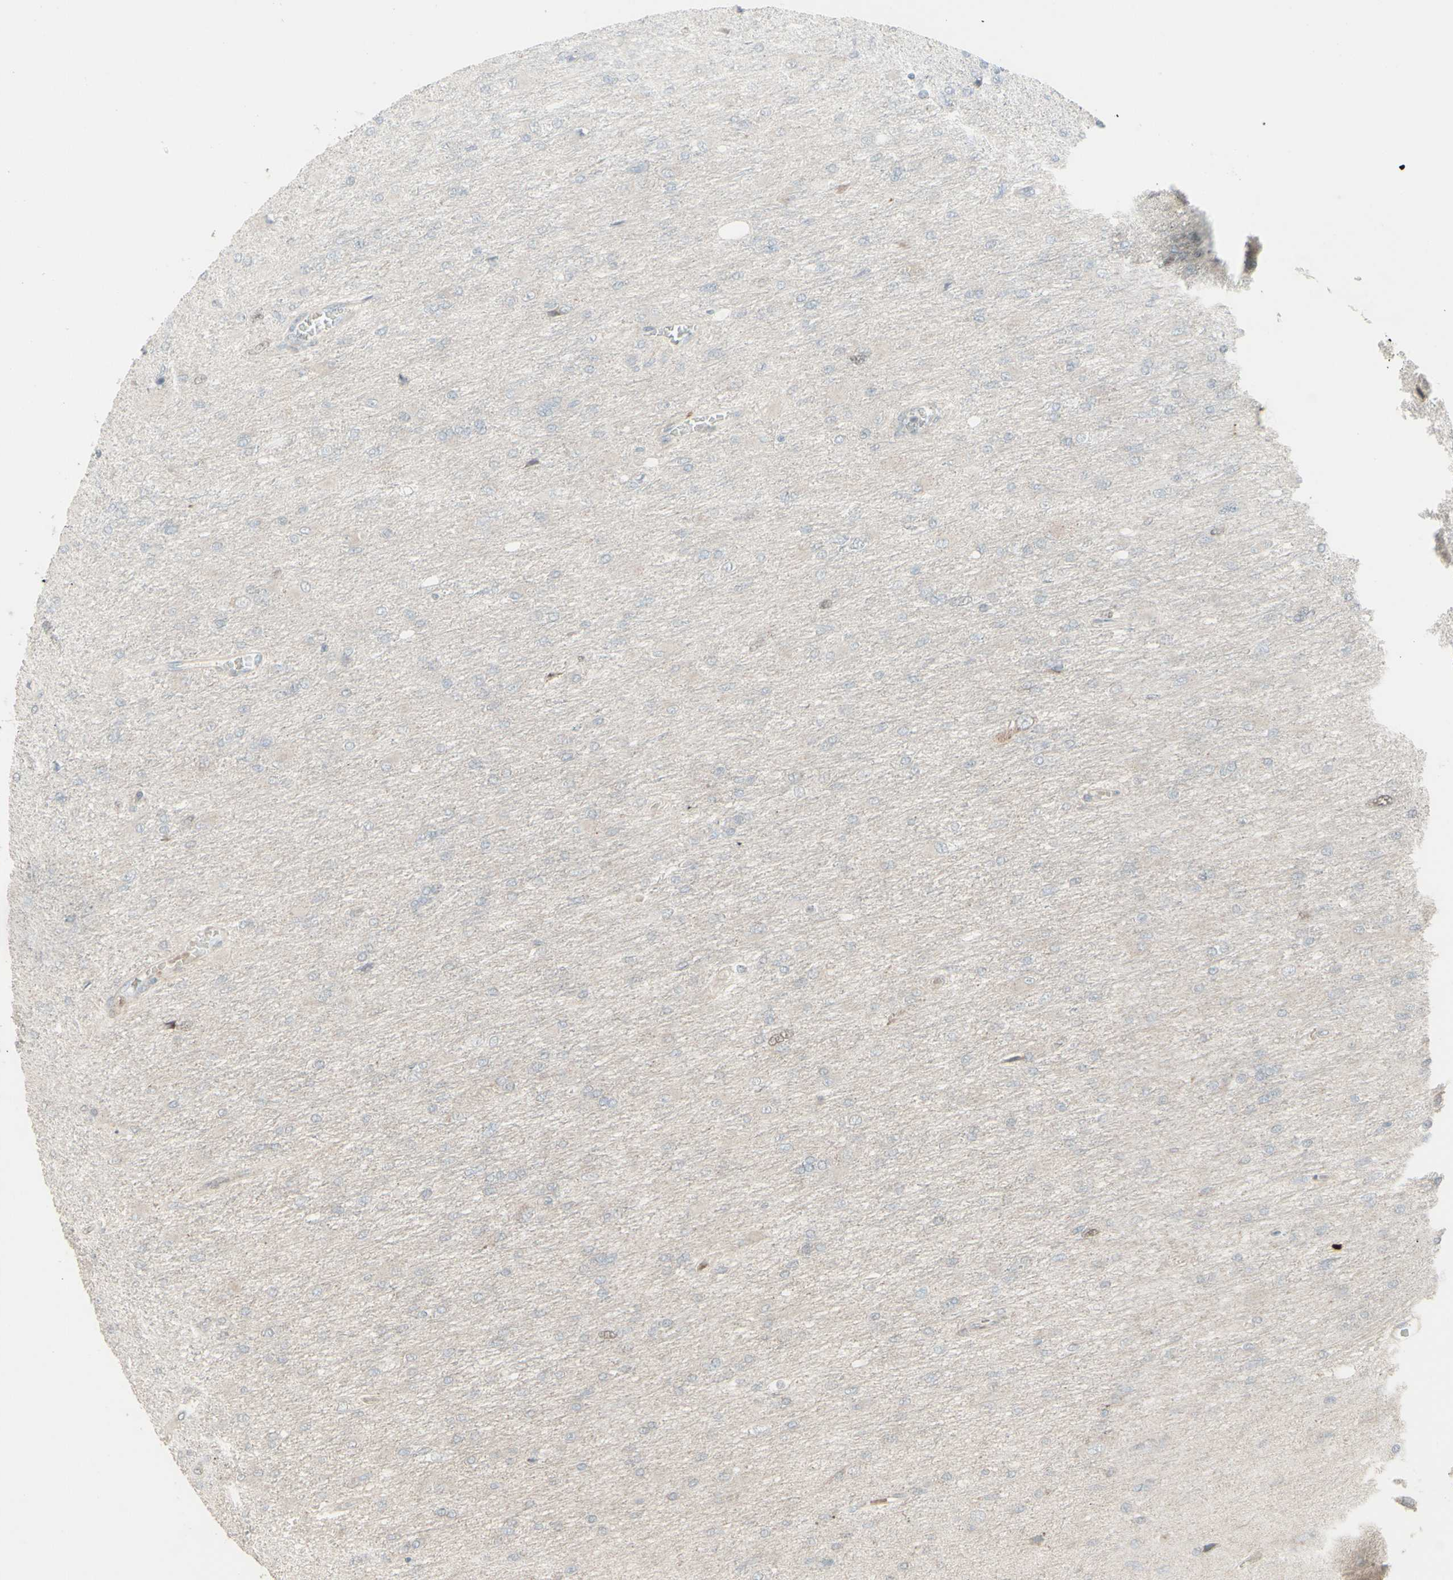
{"staining": {"intensity": "negative", "quantity": "none", "location": "none"}, "tissue": "glioma", "cell_type": "Tumor cells", "image_type": "cancer", "snomed": [{"axis": "morphology", "description": "Glioma, malignant, High grade"}, {"axis": "topography", "description": "Cerebral cortex"}], "caption": "This is a photomicrograph of immunohistochemistry (IHC) staining of malignant glioma (high-grade), which shows no expression in tumor cells.", "gene": "GMNN", "patient": {"sex": "female", "age": 36}}